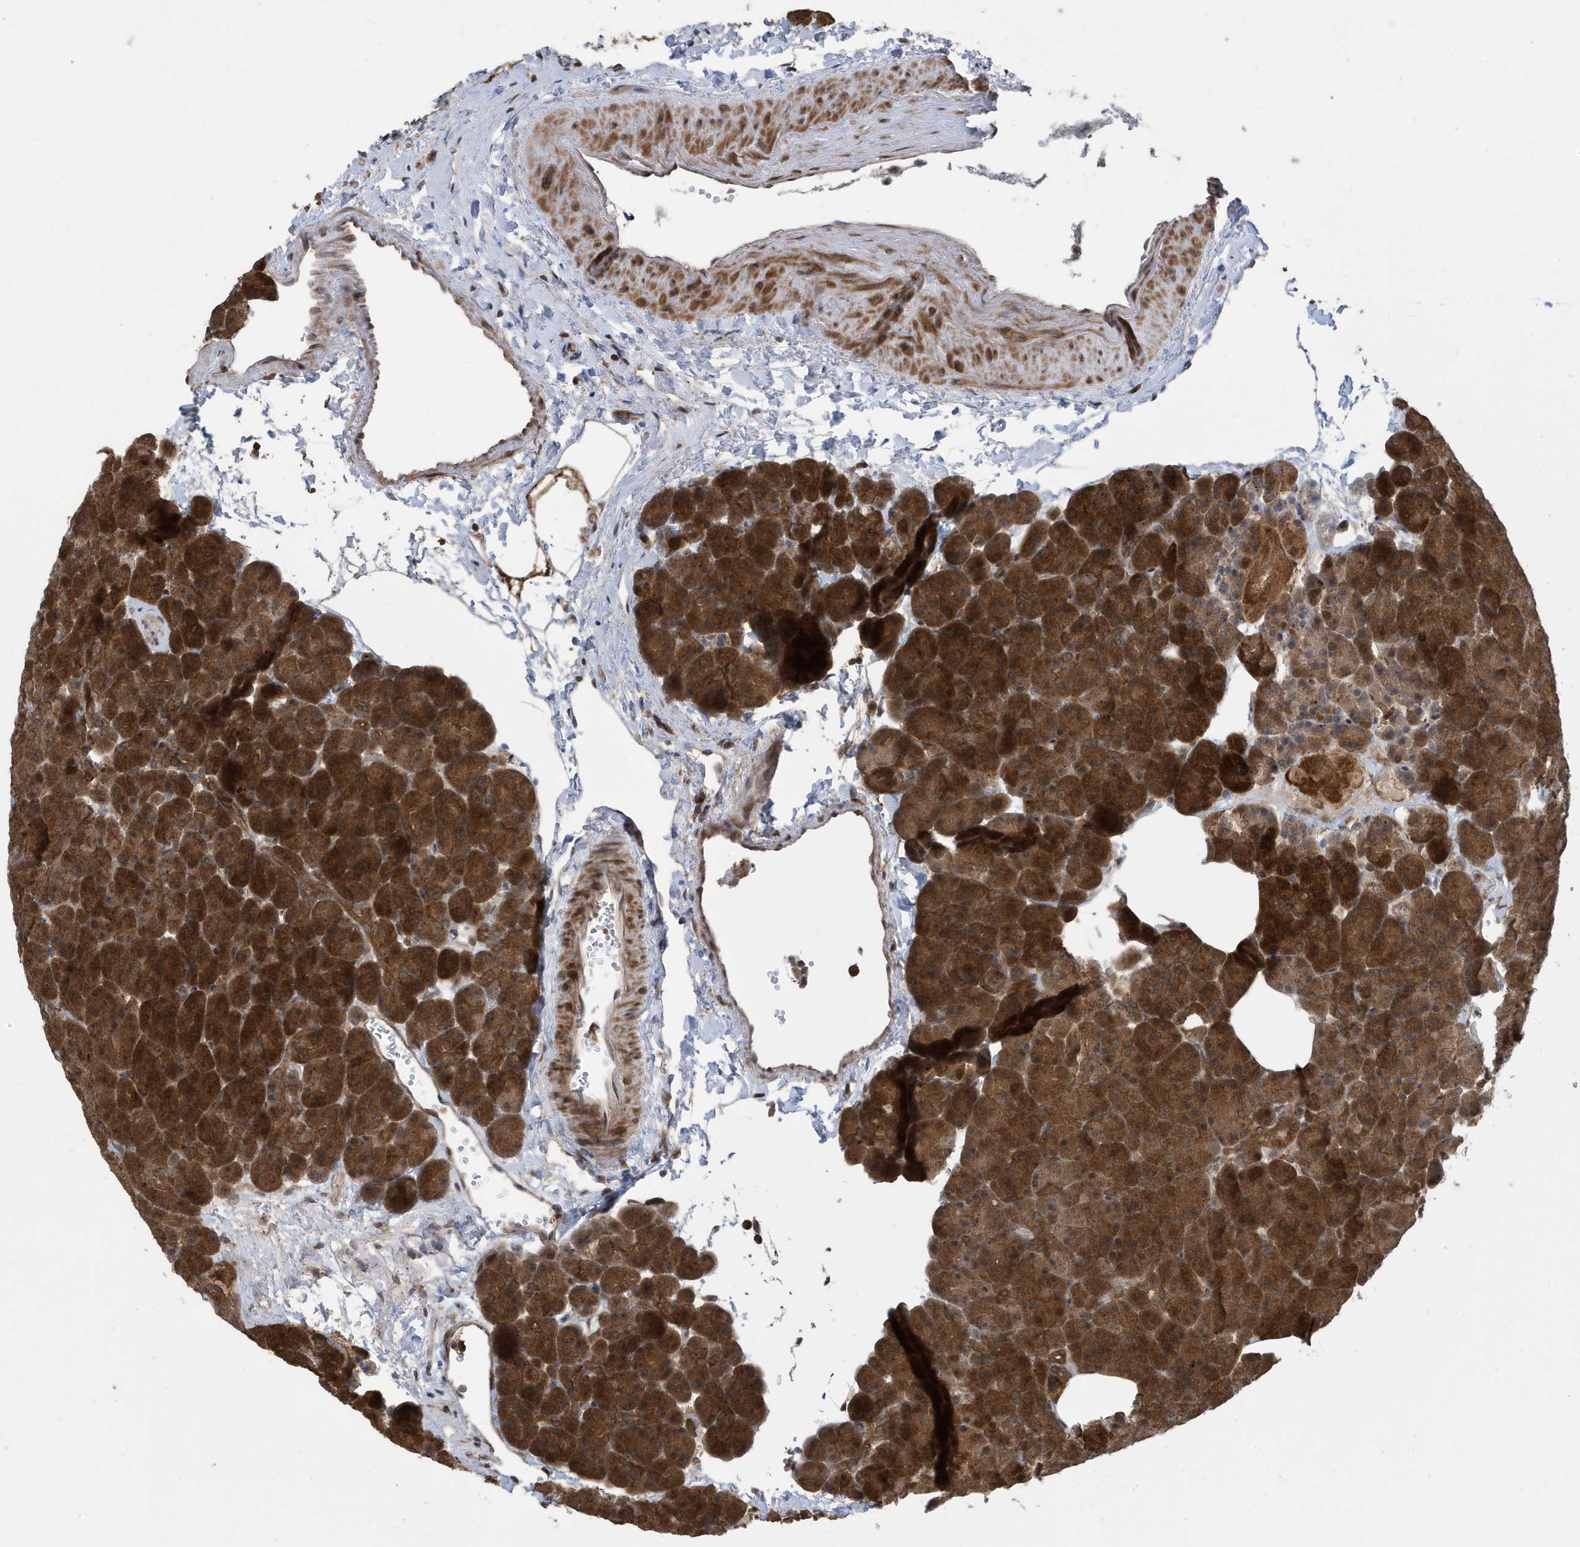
{"staining": {"intensity": "strong", "quantity": ">75%", "location": "cytoplasmic/membranous,nuclear"}, "tissue": "pancreas", "cell_type": "Exocrine glandular cells", "image_type": "normal", "snomed": [{"axis": "morphology", "description": "Normal tissue, NOS"}, {"axis": "morphology", "description": "Carcinoid, malignant, NOS"}, {"axis": "topography", "description": "Pancreas"}], "caption": "IHC (DAB) staining of unremarkable pancreas demonstrates strong cytoplasmic/membranous,nuclear protein staining in approximately >75% of exocrine glandular cells. The protein of interest is stained brown, and the nuclei are stained in blue (DAB IHC with brightfield microscopy, high magnification).", "gene": "UBQLN1", "patient": {"sex": "female", "age": 35}}